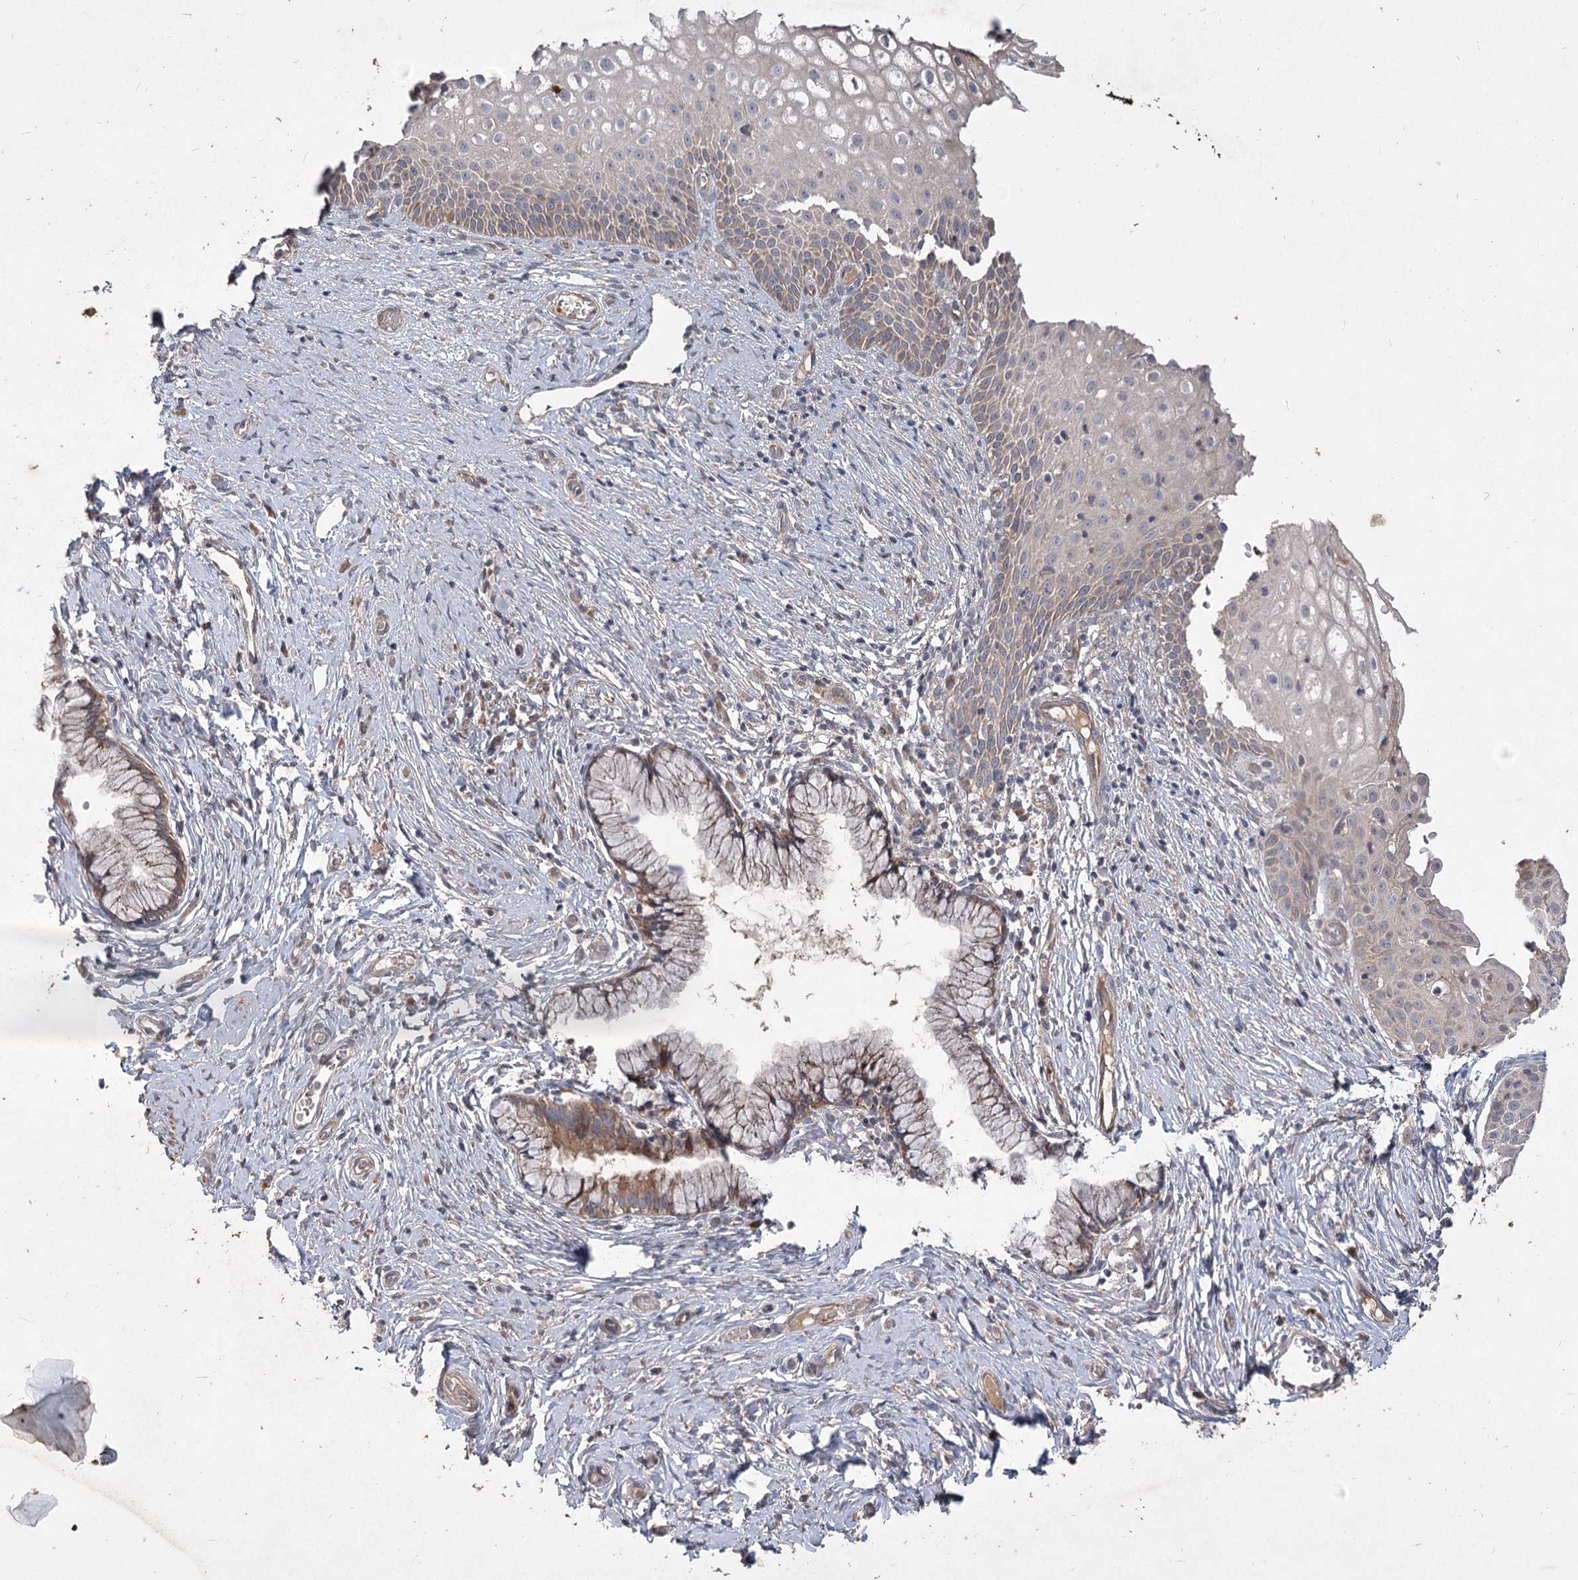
{"staining": {"intensity": "moderate", "quantity": "25%-75%", "location": "cytoplasmic/membranous"}, "tissue": "cervix", "cell_type": "Glandular cells", "image_type": "normal", "snomed": [{"axis": "morphology", "description": "Normal tissue, NOS"}, {"axis": "topography", "description": "Cervix"}], "caption": "Immunohistochemistry of unremarkable human cervix reveals medium levels of moderate cytoplasmic/membranous positivity in approximately 25%-75% of glandular cells.", "gene": "RIN2", "patient": {"sex": "female", "age": 33}}